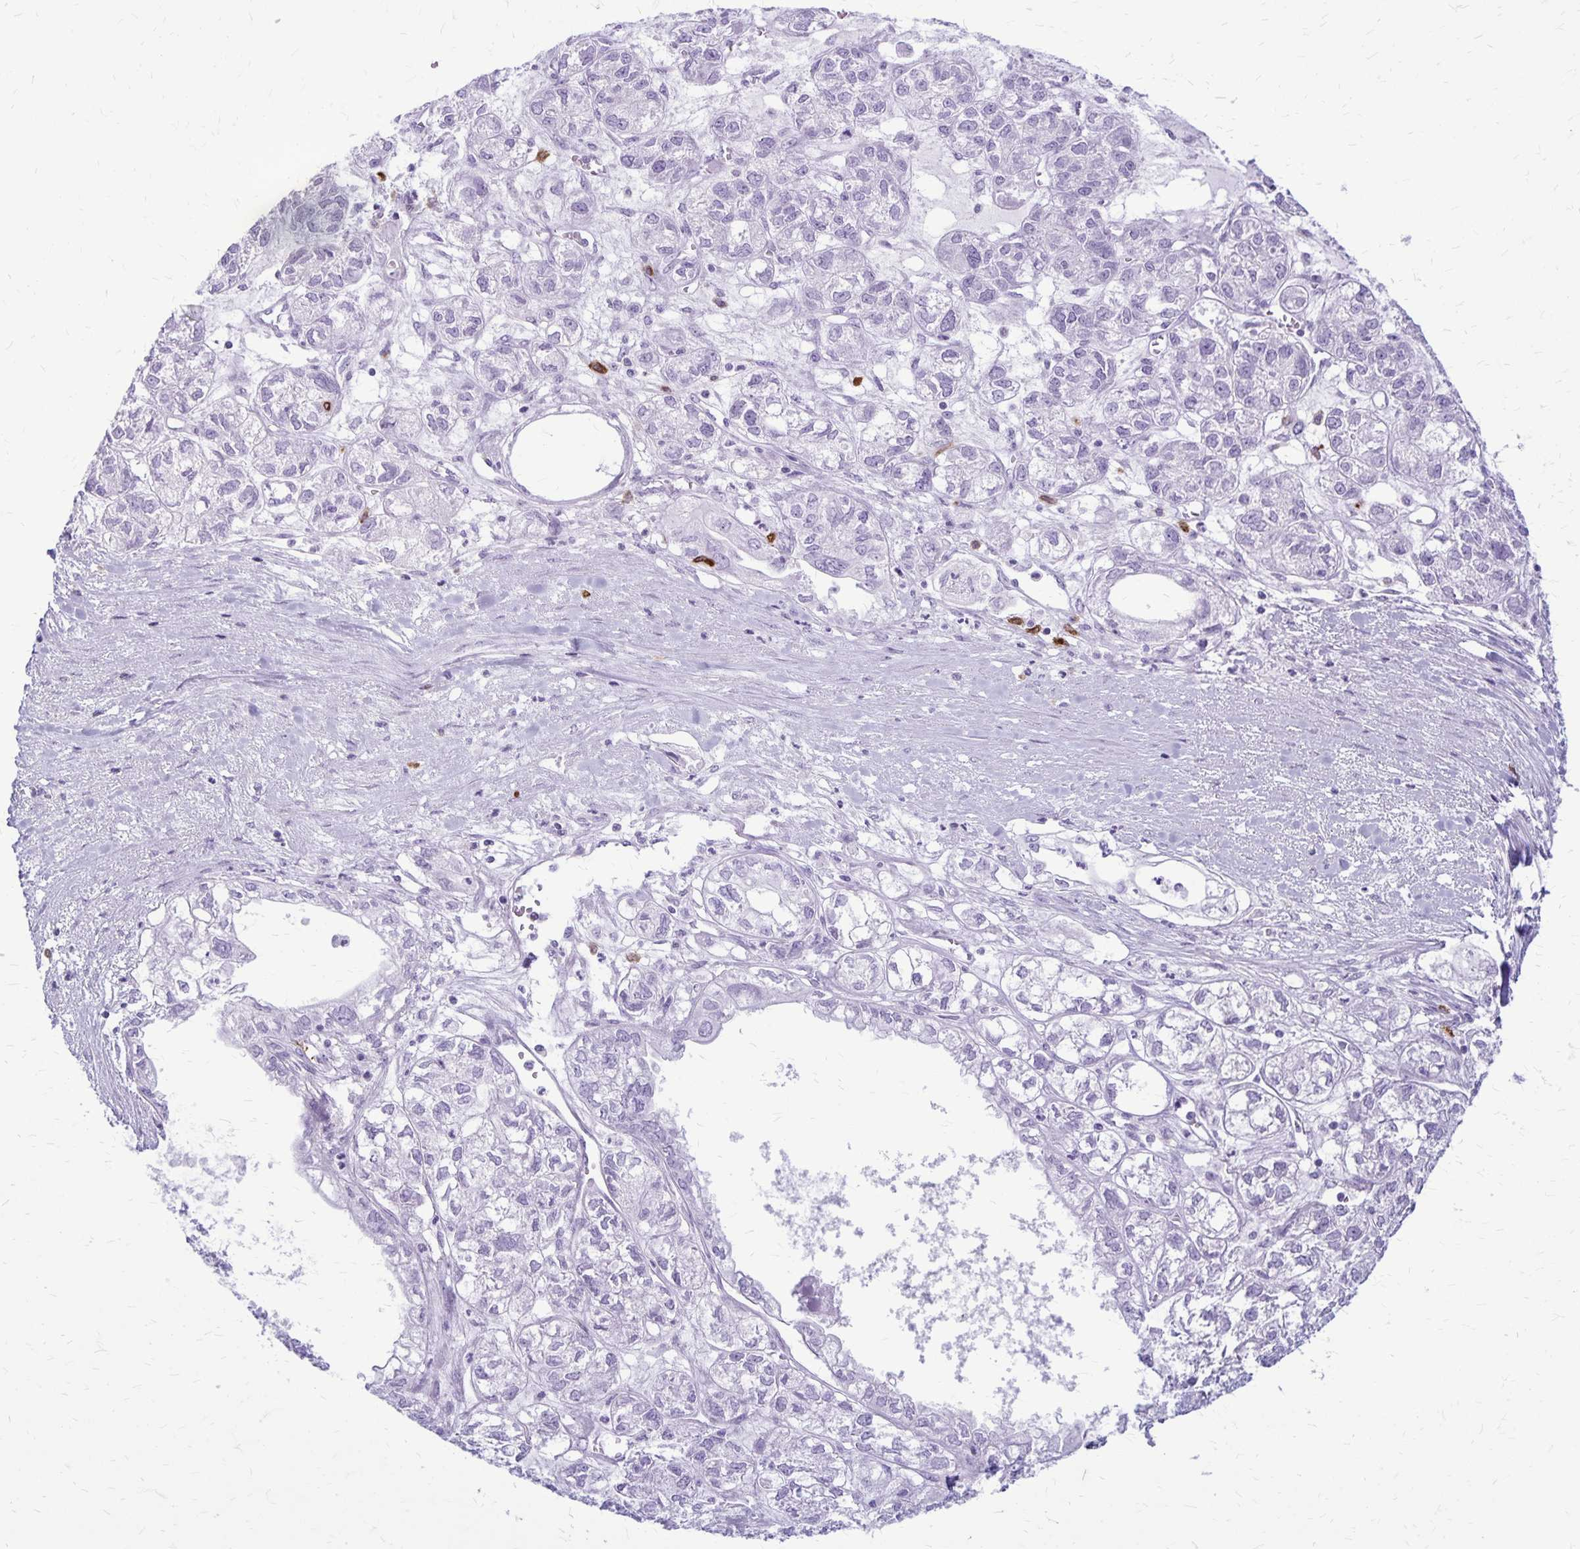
{"staining": {"intensity": "negative", "quantity": "none", "location": "none"}, "tissue": "ovarian cancer", "cell_type": "Tumor cells", "image_type": "cancer", "snomed": [{"axis": "morphology", "description": "Carcinoma, endometroid"}, {"axis": "topography", "description": "Ovary"}], "caption": "Human endometroid carcinoma (ovarian) stained for a protein using immunohistochemistry shows no staining in tumor cells.", "gene": "RTN1", "patient": {"sex": "female", "age": 64}}